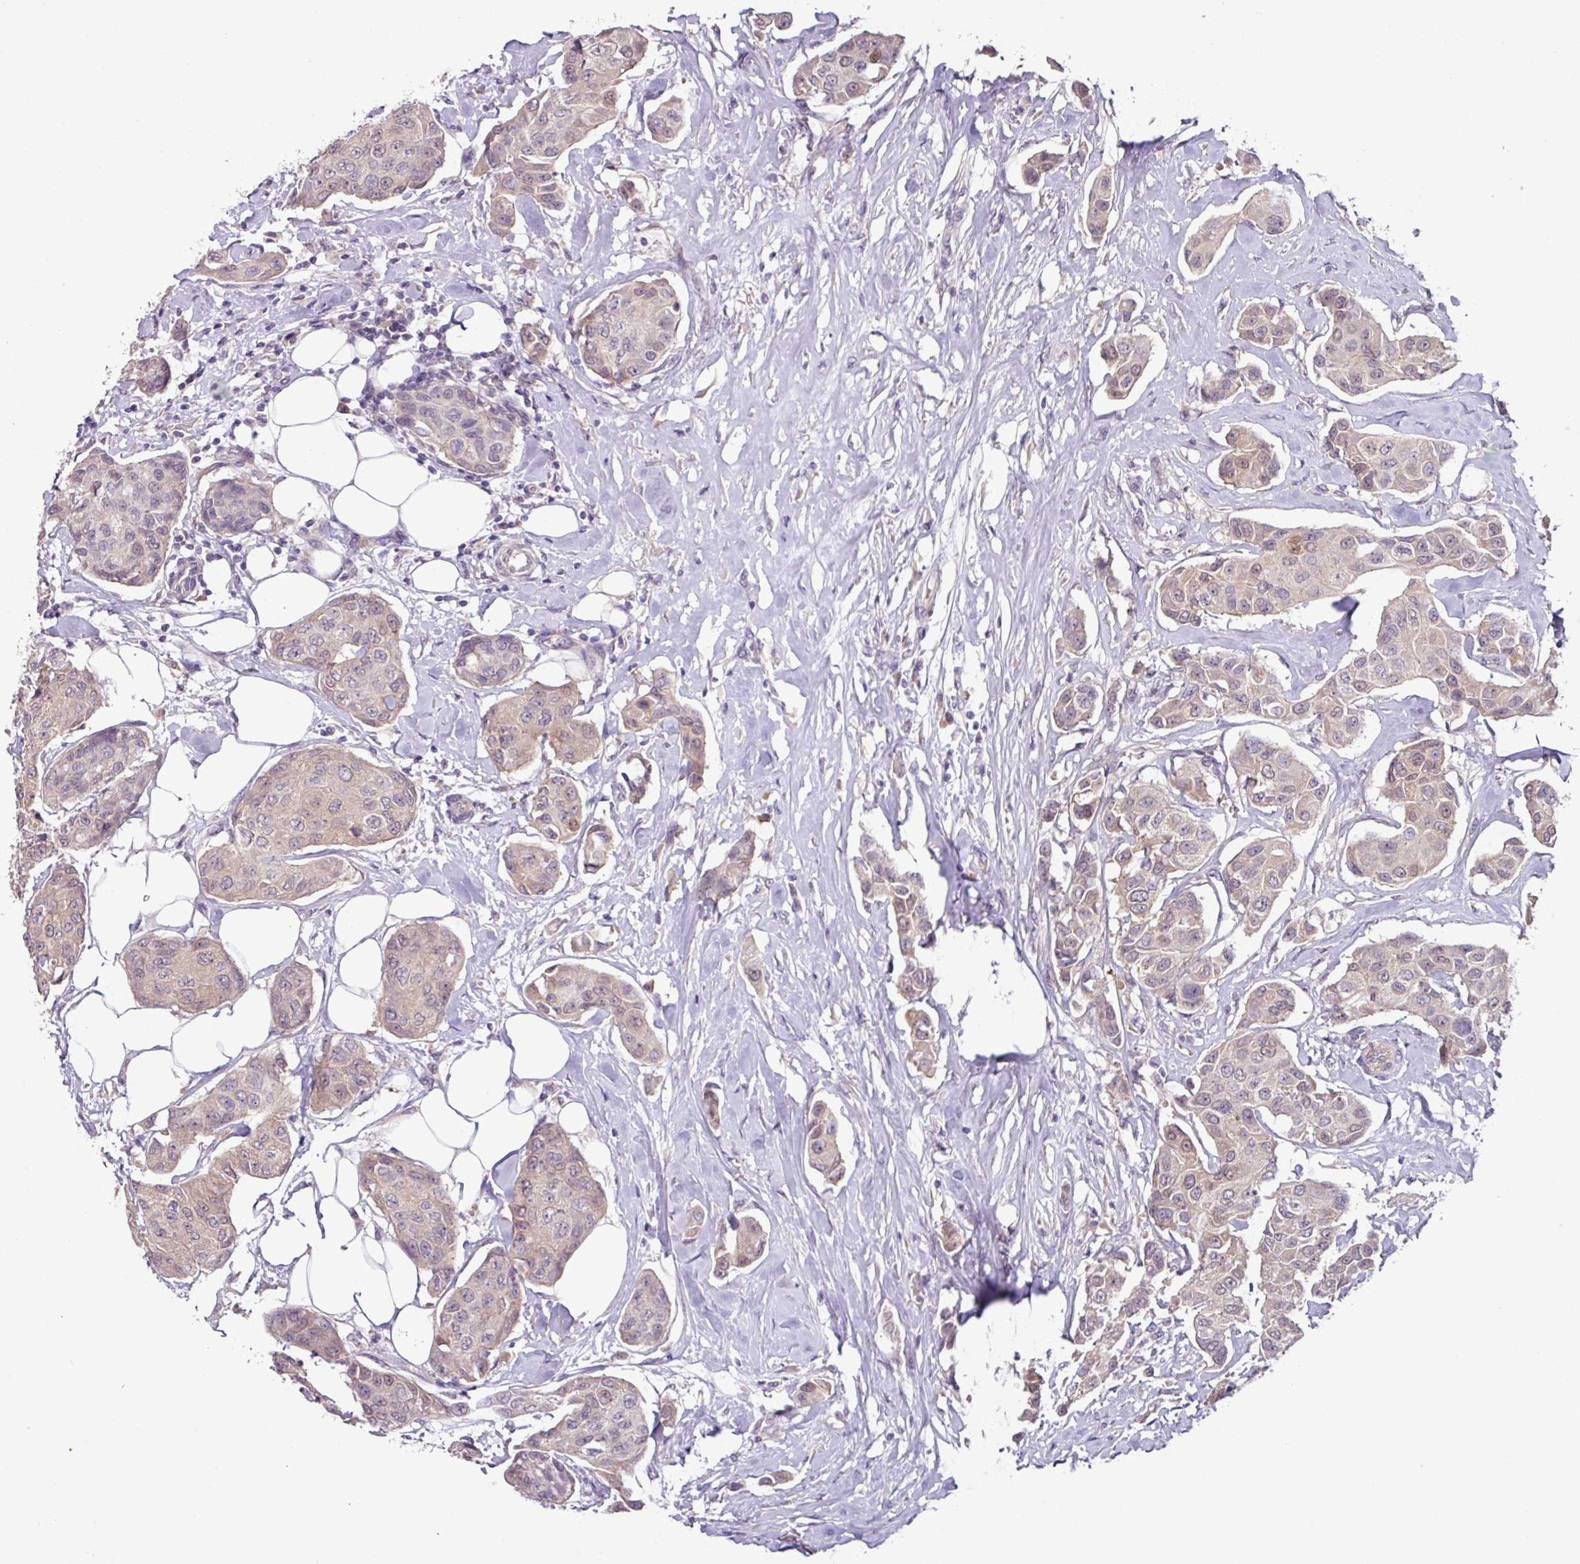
{"staining": {"intensity": "weak", "quantity": "<25%", "location": "cytoplasmic/membranous,nuclear"}, "tissue": "breast cancer", "cell_type": "Tumor cells", "image_type": "cancer", "snomed": [{"axis": "morphology", "description": "Duct carcinoma"}, {"axis": "topography", "description": "Breast"}, {"axis": "topography", "description": "Lymph node"}], "caption": "An immunohistochemistry histopathology image of breast cancer is shown. There is no staining in tumor cells of breast cancer. (Immunohistochemistry (ihc), brightfield microscopy, high magnification).", "gene": "SLC5A10", "patient": {"sex": "female", "age": 80}}